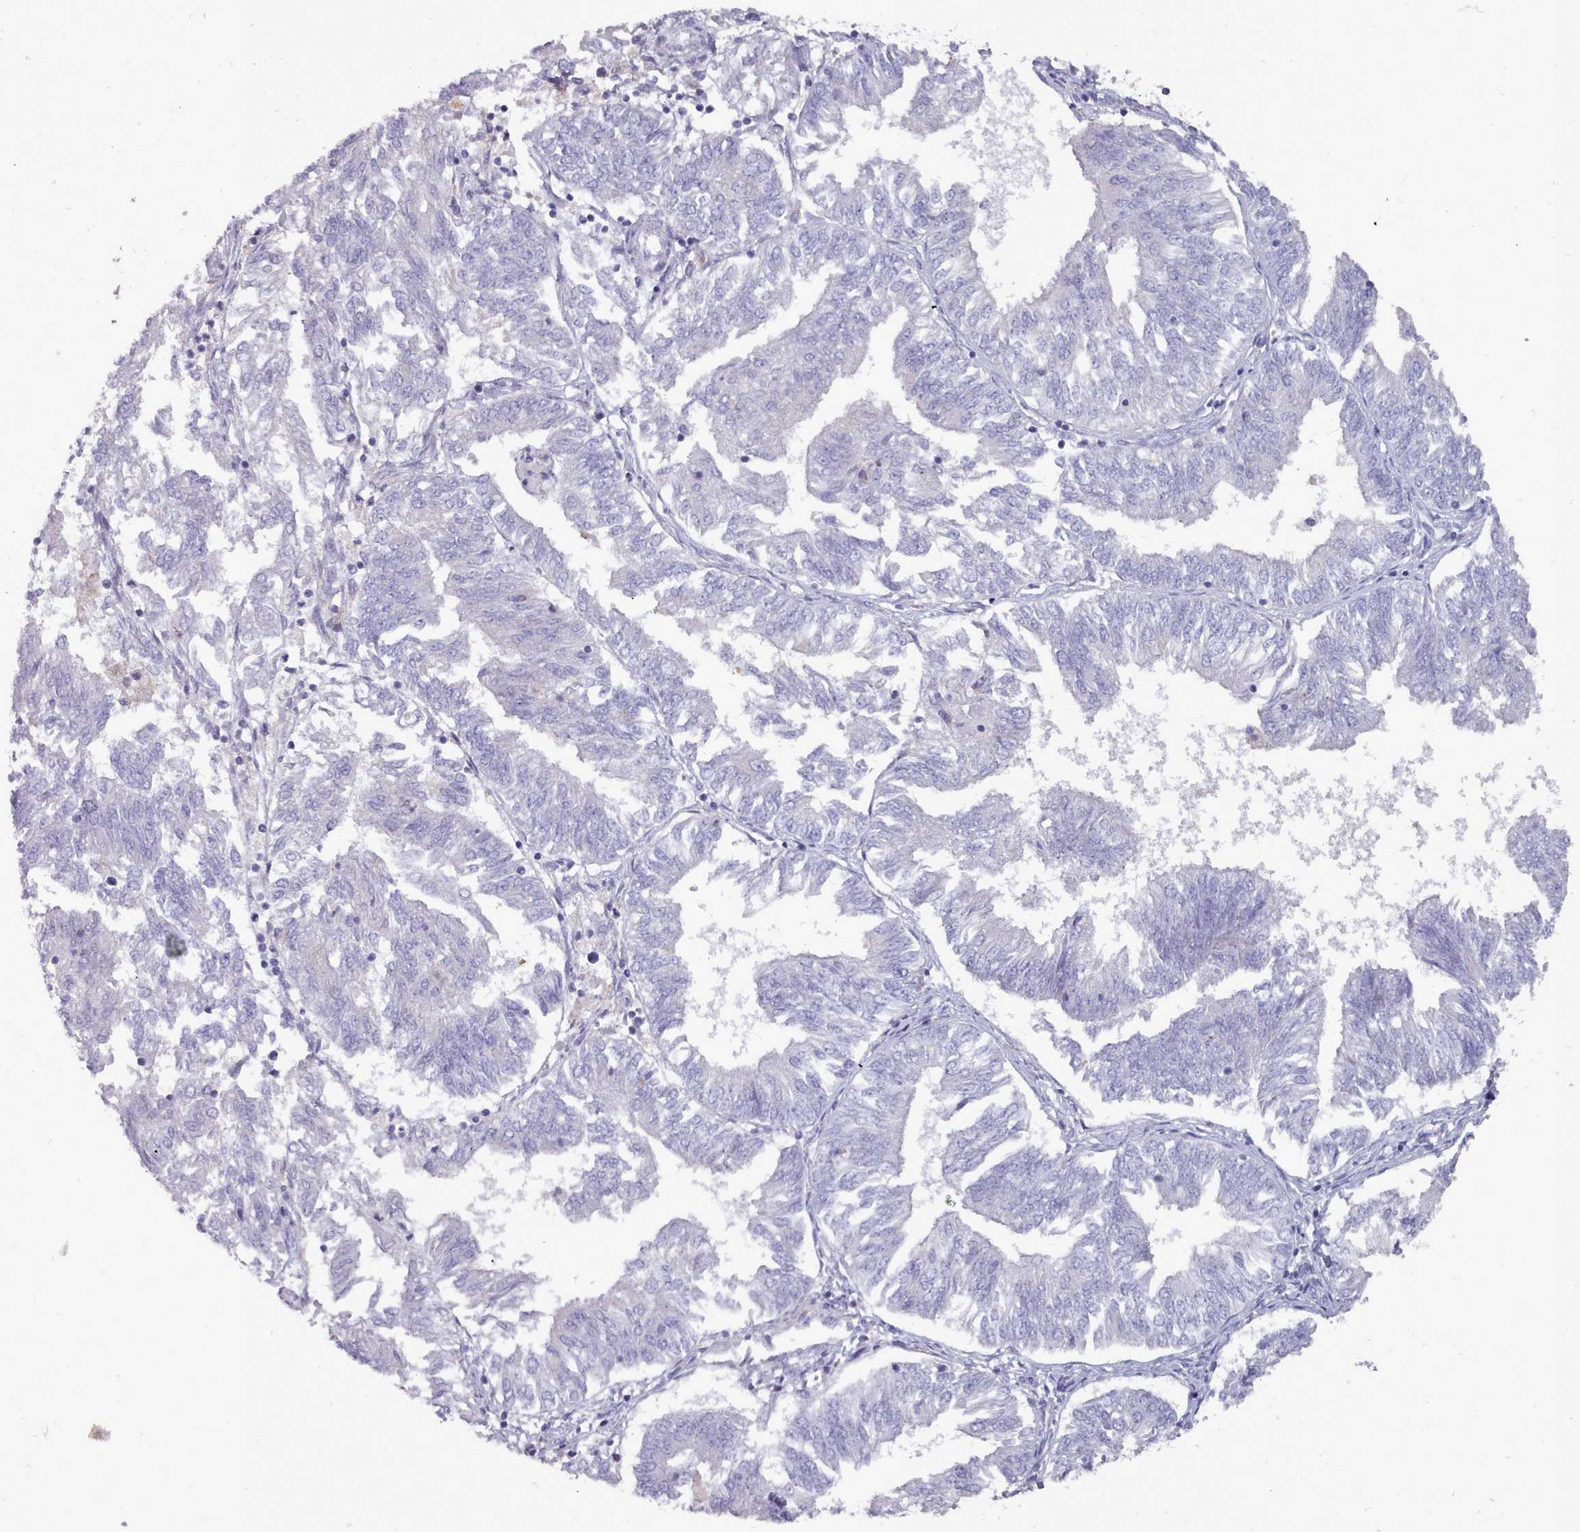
{"staining": {"intensity": "negative", "quantity": "none", "location": "none"}, "tissue": "endometrial cancer", "cell_type": "Tumor cells", "image_type": "cancer", "snomed": [{"axis": "morphology", "description": "Adenocarcinoma, NOS"}, {"axis": "topography", "description": "Endometrium"}], "caption": "Tumor cells are negative for protein expression in human endometrial cancer. The staining was performed using DAB to visualize the protein expression in brown, while the nuclei were stained in blue with hematoxylin (Magnification: 20x).", "gene": "OTULINL", "patient": {"sex": "female", "age": 58}}